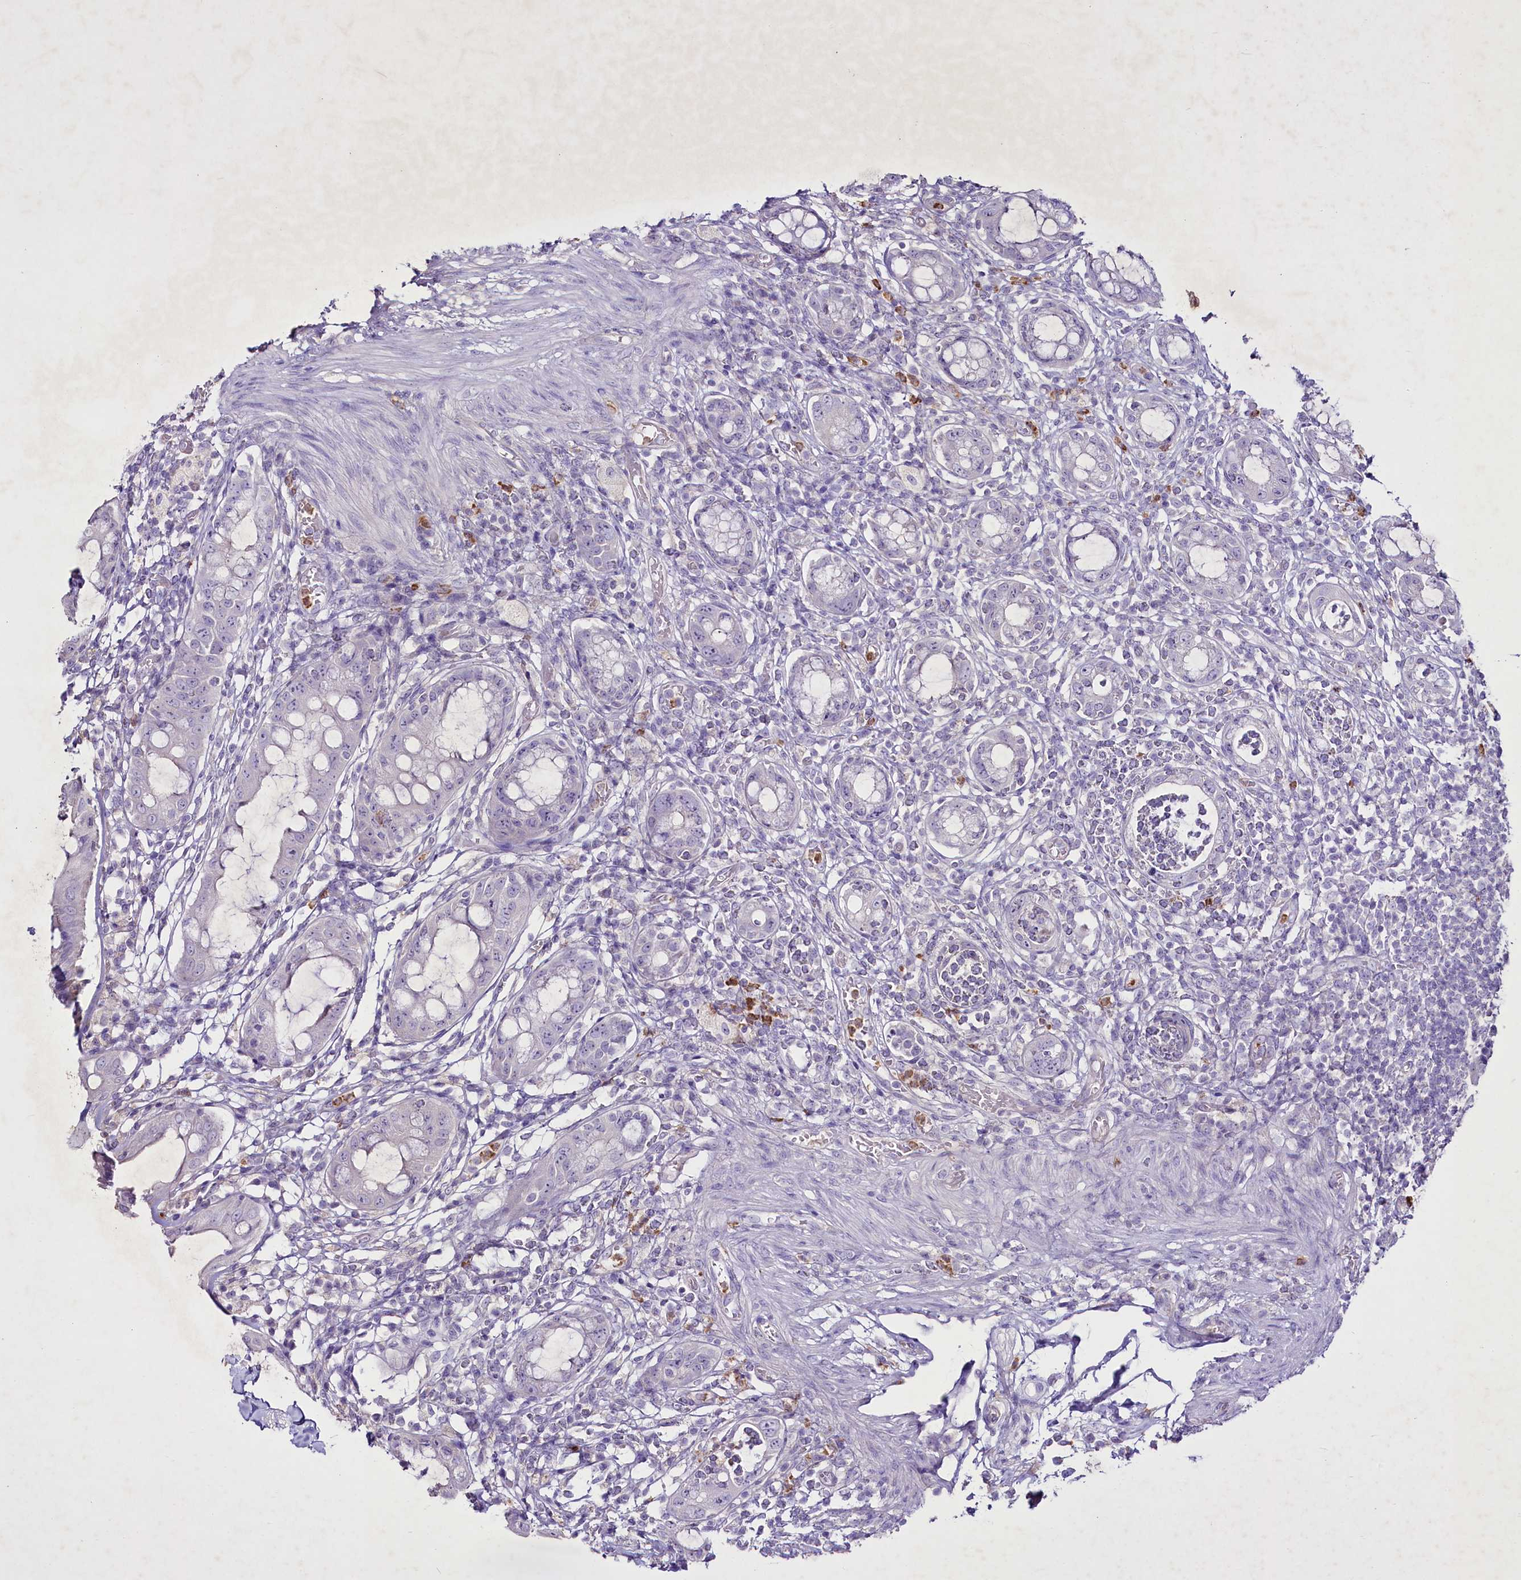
{"staining": {"intensity": "negative", "quantity": "none", "location": "none"}, "tissue": "rectum", "cell_type": "Glandular cells", "image_type": "normal", "snomed": [{"axis": "morphology", "description": "Normal tissue, NOS"}, {"axis": "topography", "description": "Rectum"}], "caption": "The histopathology image reveals no significant staining in glandular cells of rectum.", "gene": "FAM209B", "patient": {"sex": "female", "age": 57}}